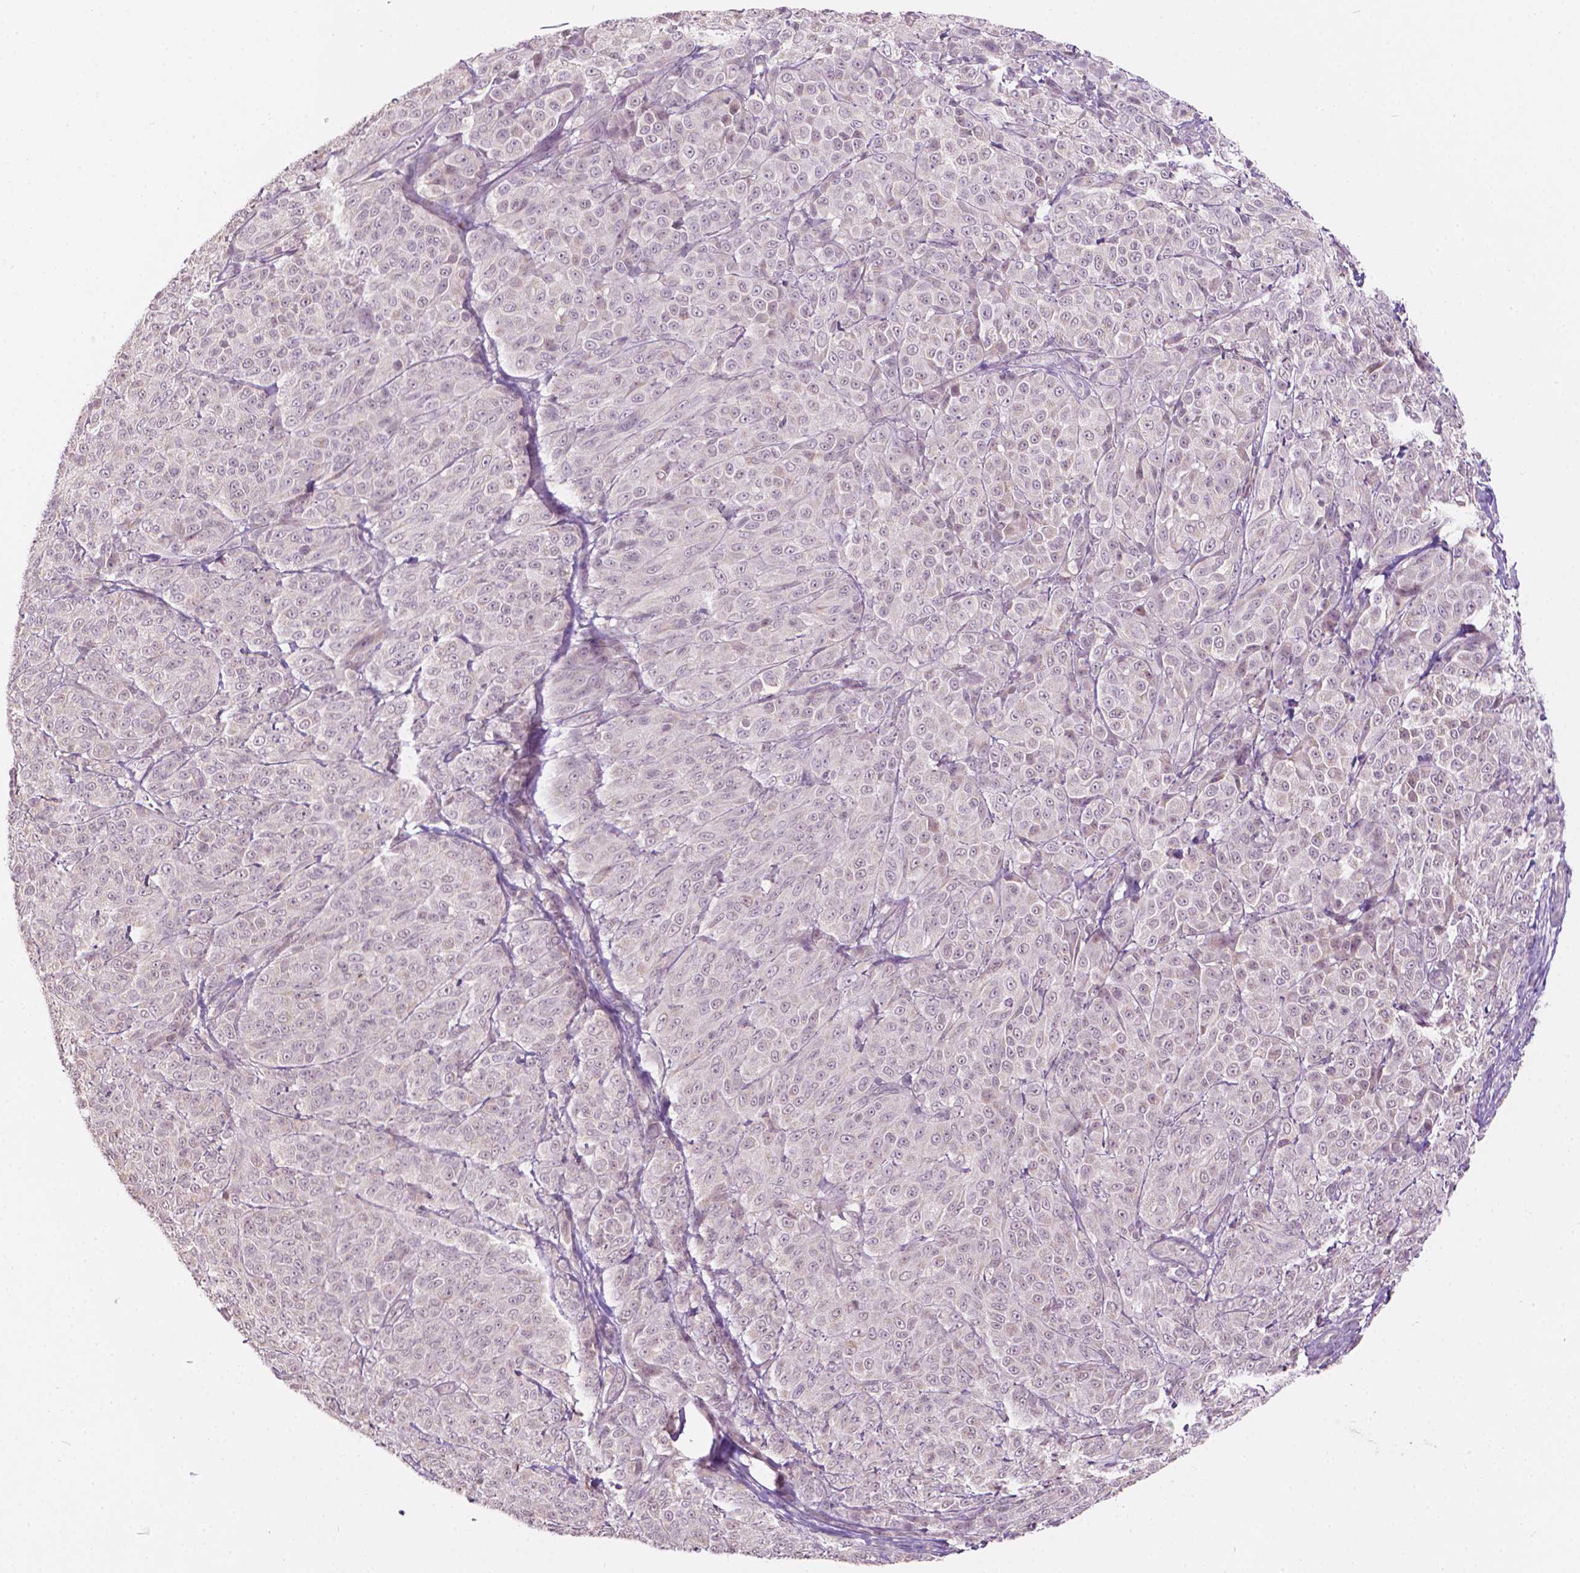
{"staining": {"intensity": "negative", "quantity": "none", "location": "none"}, "tissue": "melanoma", "cell_type": "Tumor cells", "image_type": "cancer", "snomed": [{"axis": "morphology", "description": "Malignant melanoma, NOS"}, {"axis": "topography", "description": "Skin"}], "caption": "This is an immunohistochemistry (IHC) micrograph of melanoma. There is no staining in tumor cells.", "gene": "NOS1AP", "patient": {"sex": "male", "age": 89}}